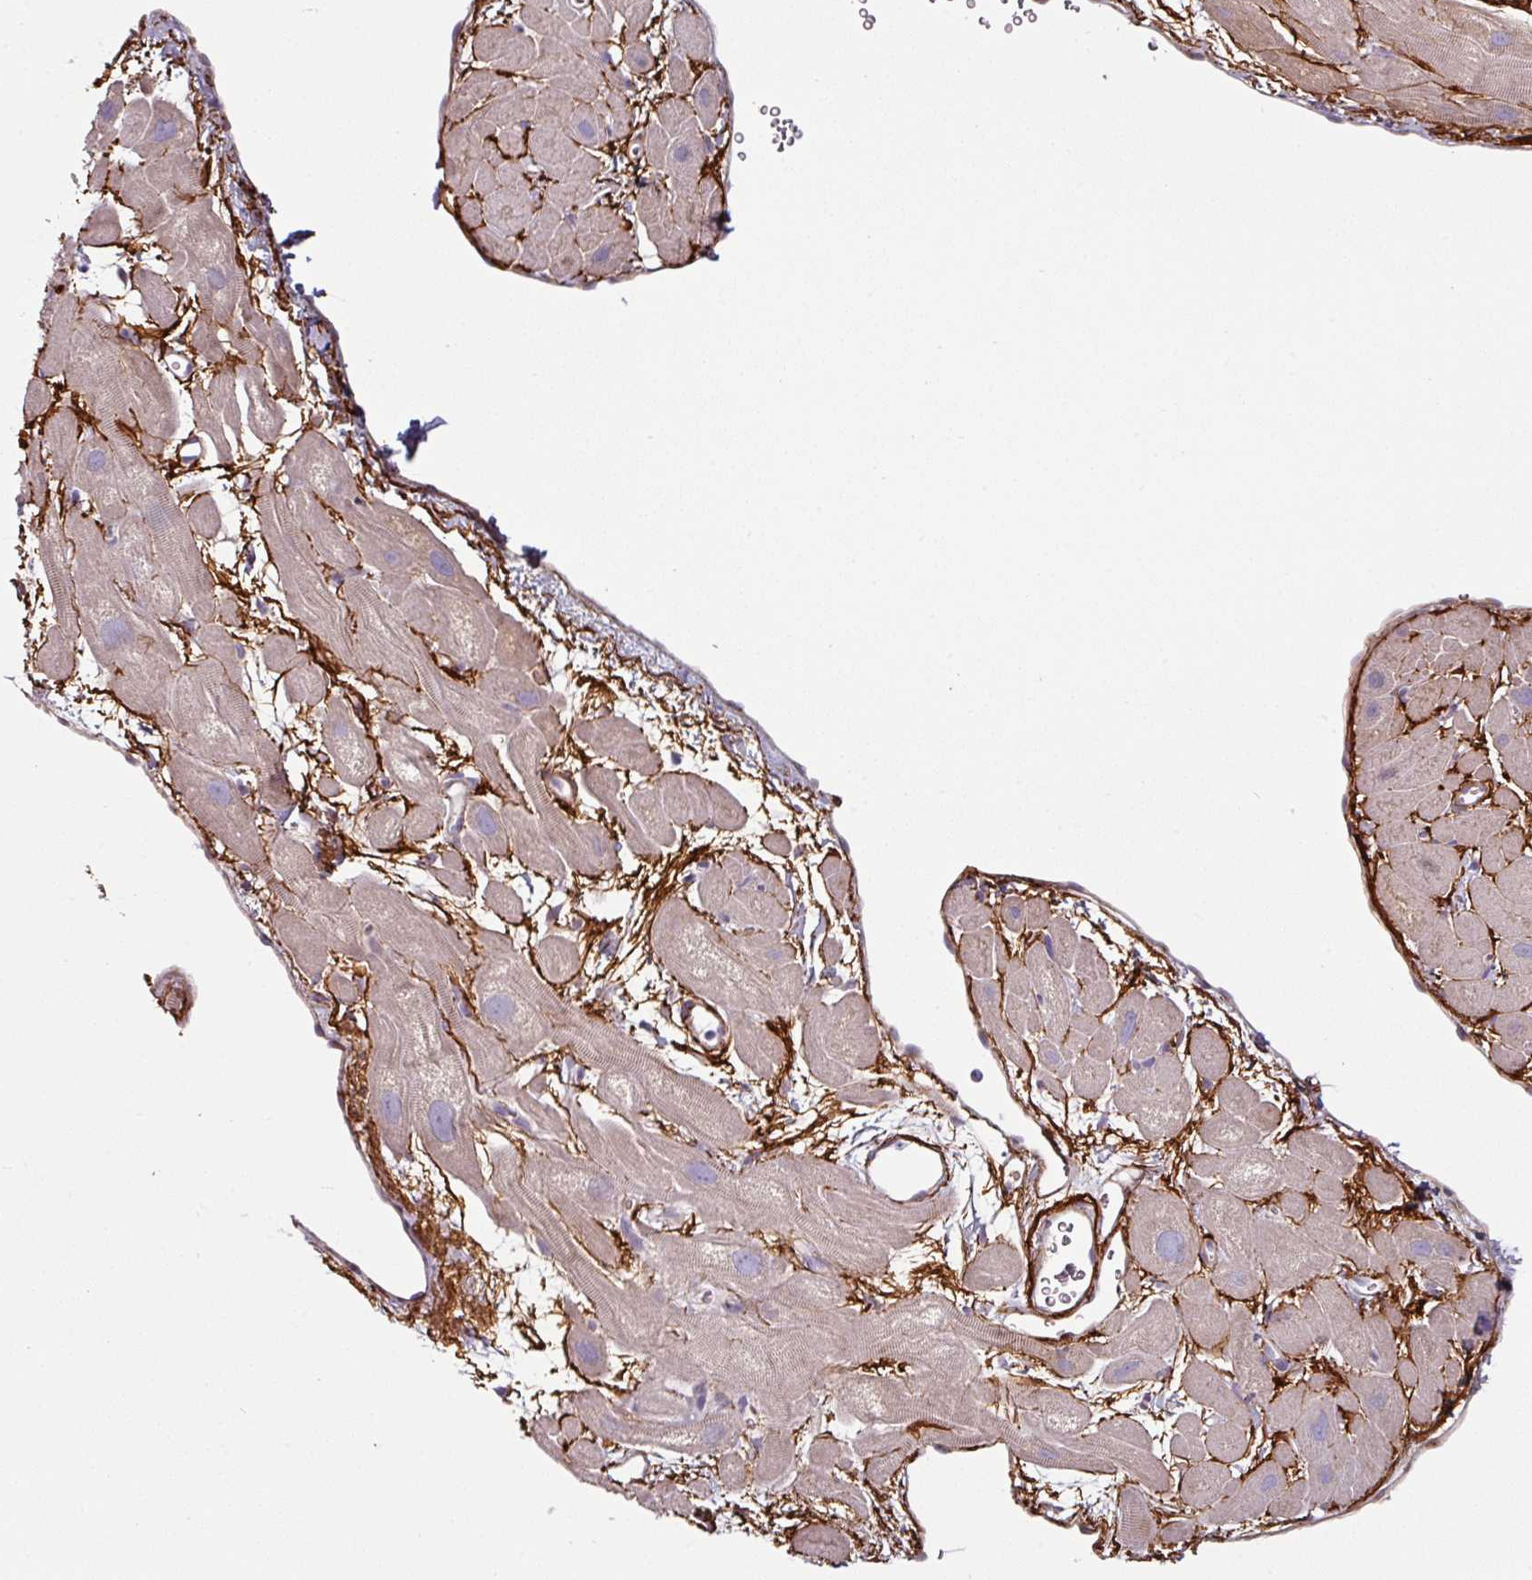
{"staining": {"intensity": "moderate", "quantity": "25%-75%", "location": "cytoplasmic/membranous"}, "tissue": "heart muscle", "cell_type": "Cardiomyocytes", "image_type": "normal", "snomed": [{"axis": "morphology", "description": "Normal tissue, NOS"}, {"axis": "topography", "description": "Heart"}], "caption": "Protein staining displays moderate cytoplasmic/membranous staining in about 25%-75% of cardiomyocytes in normal heart muscle.", "gene": "MTMR14", "patient": {"sex": "male", "age": 49}}